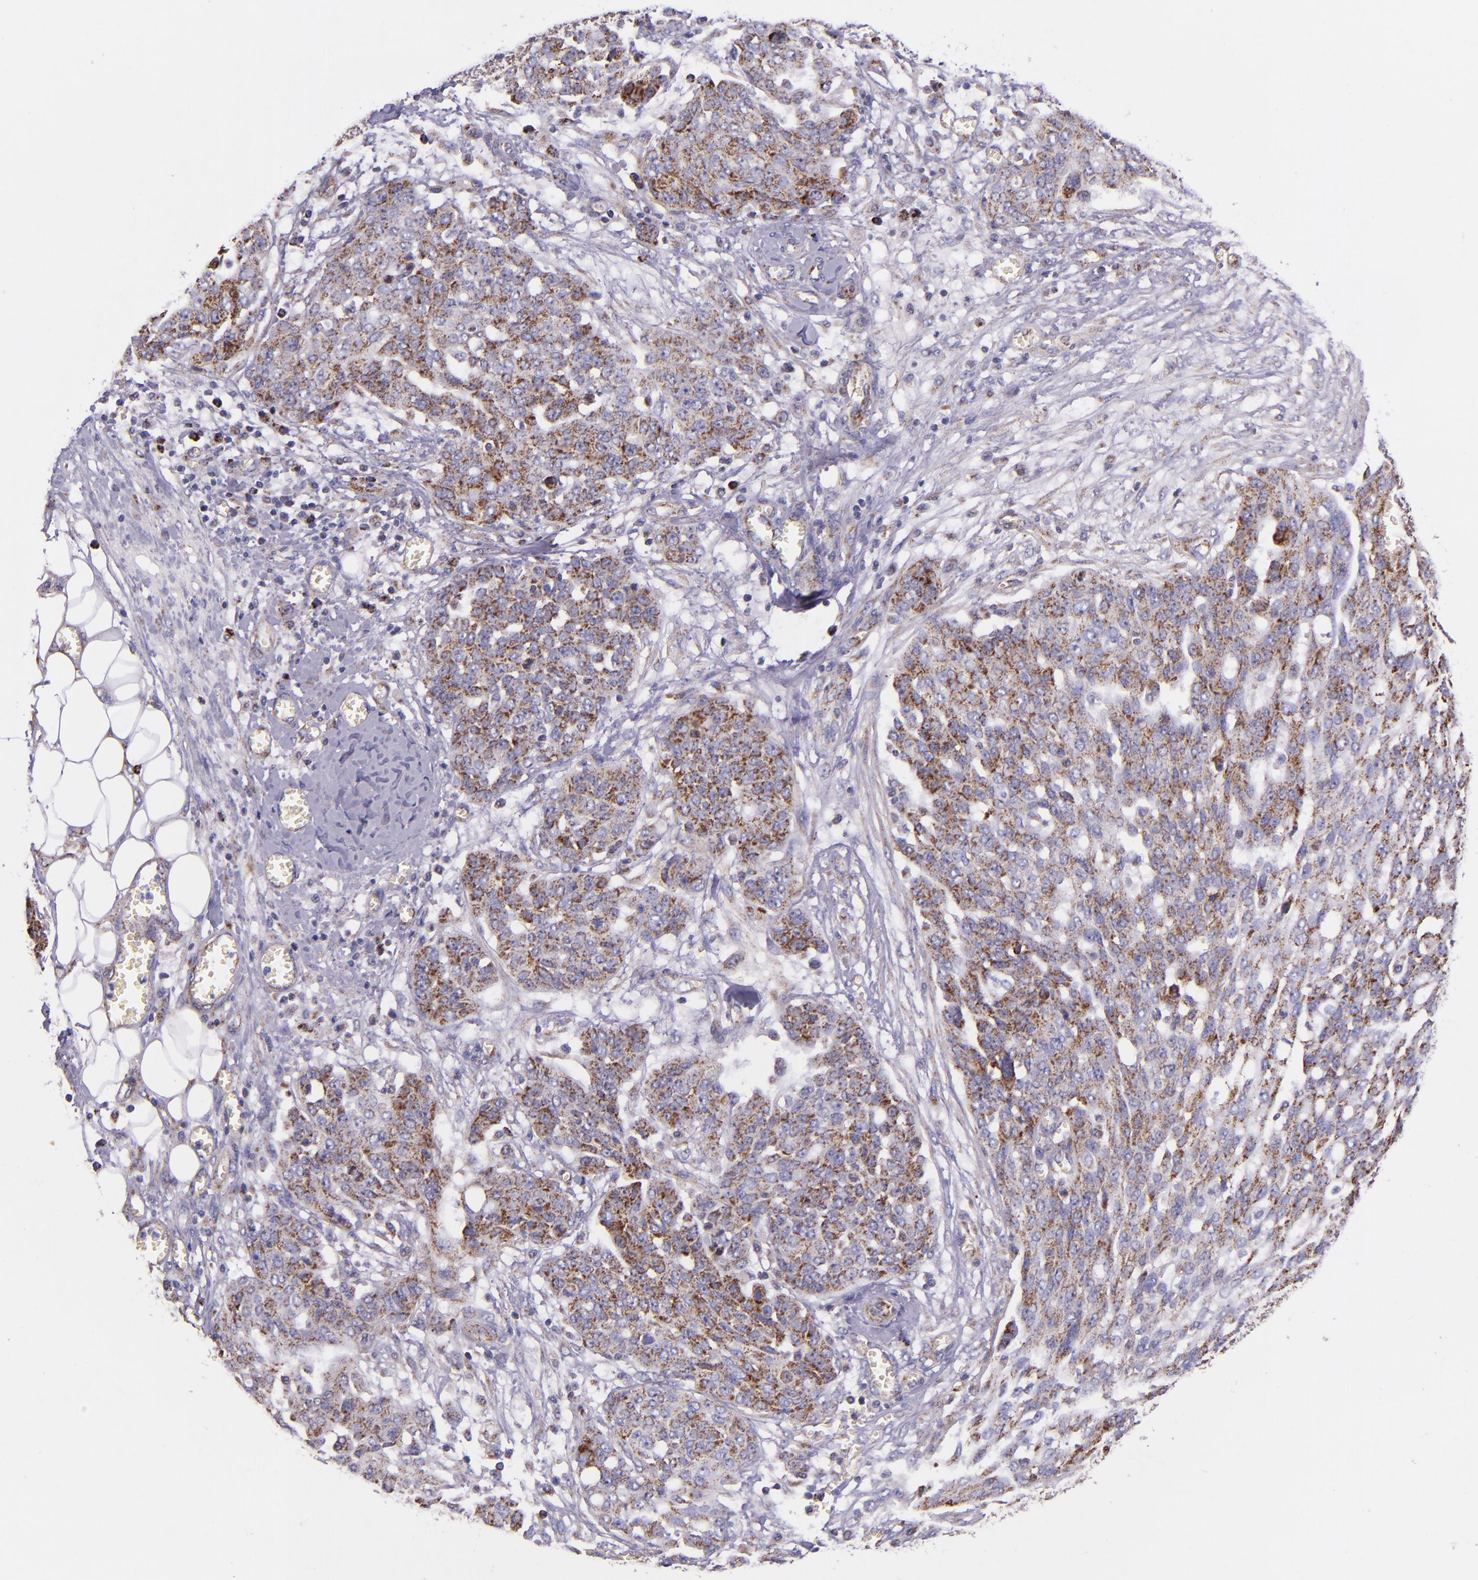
{"staining": {"intensity": "moderate", "quantity": ">75%", "location": "cytoplasmic/membranous"}, "tissue": "ovarian cancer", "cell_type": "Tumor cells", "image_type": "cancer", "snomed": [{"axis": "morphology", "description": "Cystadenocarcinoma, serous, NOS"}, {"axis": "topography", "description": "Soft tissue"}, {"axis": "topography", "description": "Ovary"}], "caption": "Serous cystadenocarcinoma (ovarian) tissue exhibits moderate cytoplasmic/membranous staining in about >75% of tumor cells", "gene": "IDH3G", "patient": {"sex": "female", "age": 57}}